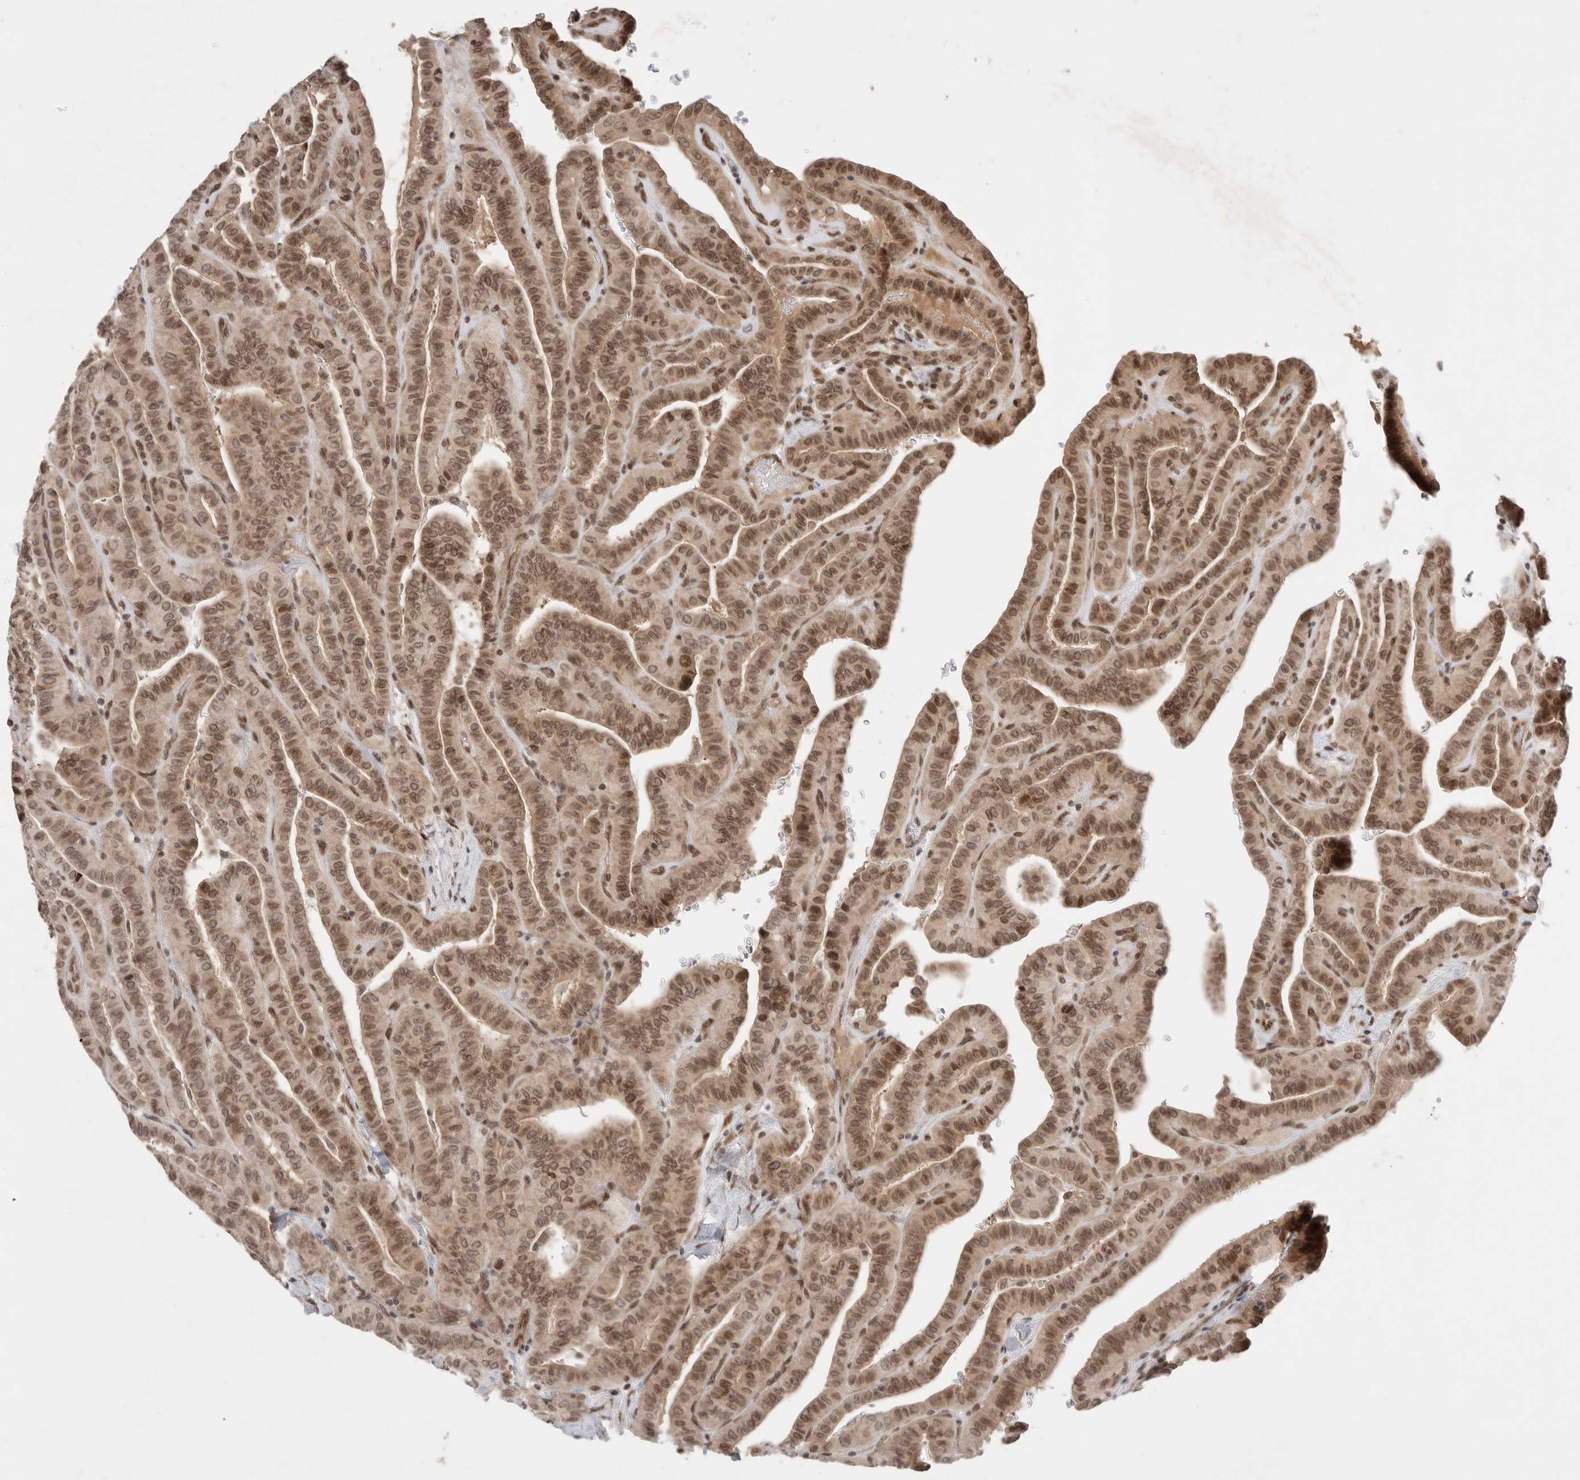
{"staining": {"intensity": "moderate", "quantity": ">75%", "location": "cytoplasmic/membranous,nuclear"}, "tissue": "thyroid cancer", "cell_type": "Tumor cells", "image_type": "cancer", "snomed": [{"axis": "morphology", "description": "Papillary adenocarcinoma, NOS"}, {"axis": "topography", "description": "Thyroid gland"}], "caption": "The image shows a brown stain indicating the presence of a protein in the cytoplasmic/membranous and nuclear of tumor cells in thyroid cancer (papillary adenocarcinoma). Using DAB (brown) and hematoxylin (blue) stains, captured at high magnification using brightfield microscopy.", "gene": "LEMD3", "patient": {"sex": "male", "age": 77}}